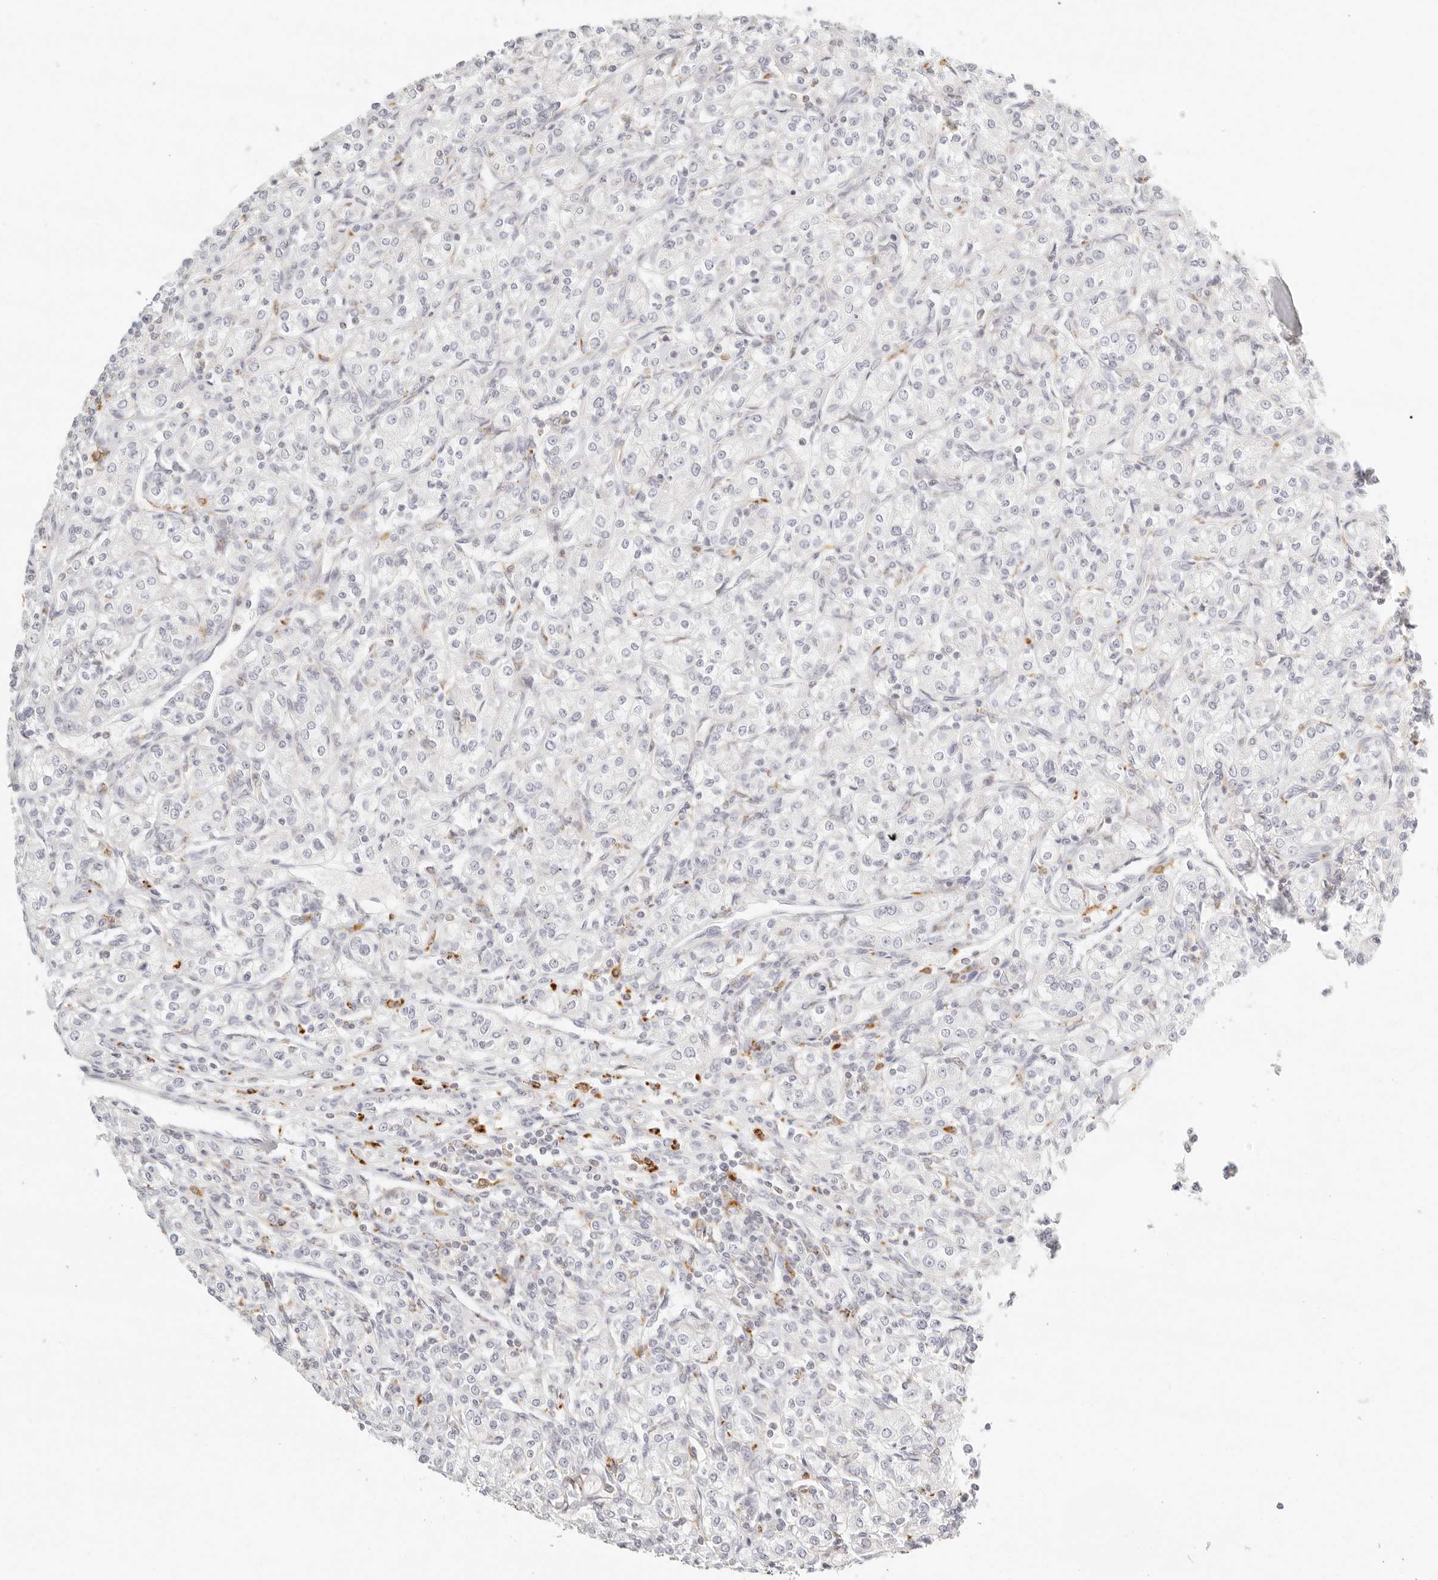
{"staining": {"intensity": "negative", "quantity": "none", "location": "none"}, "tissue": "renal cancer", "cell_type": "Tumor cells", "image_type": "cancer", "snomed": [{"axis": "morphology", "description": "Adenocarcinoma, NOS"}, {"axis": "topography", "description": "Kidney"}], "caption": "Tumor cells are negative for protein expression in human renal cancer (adenocarcinoma).", "gene": "RNASET2", "patient": {"sex": "male", "age": 77}}